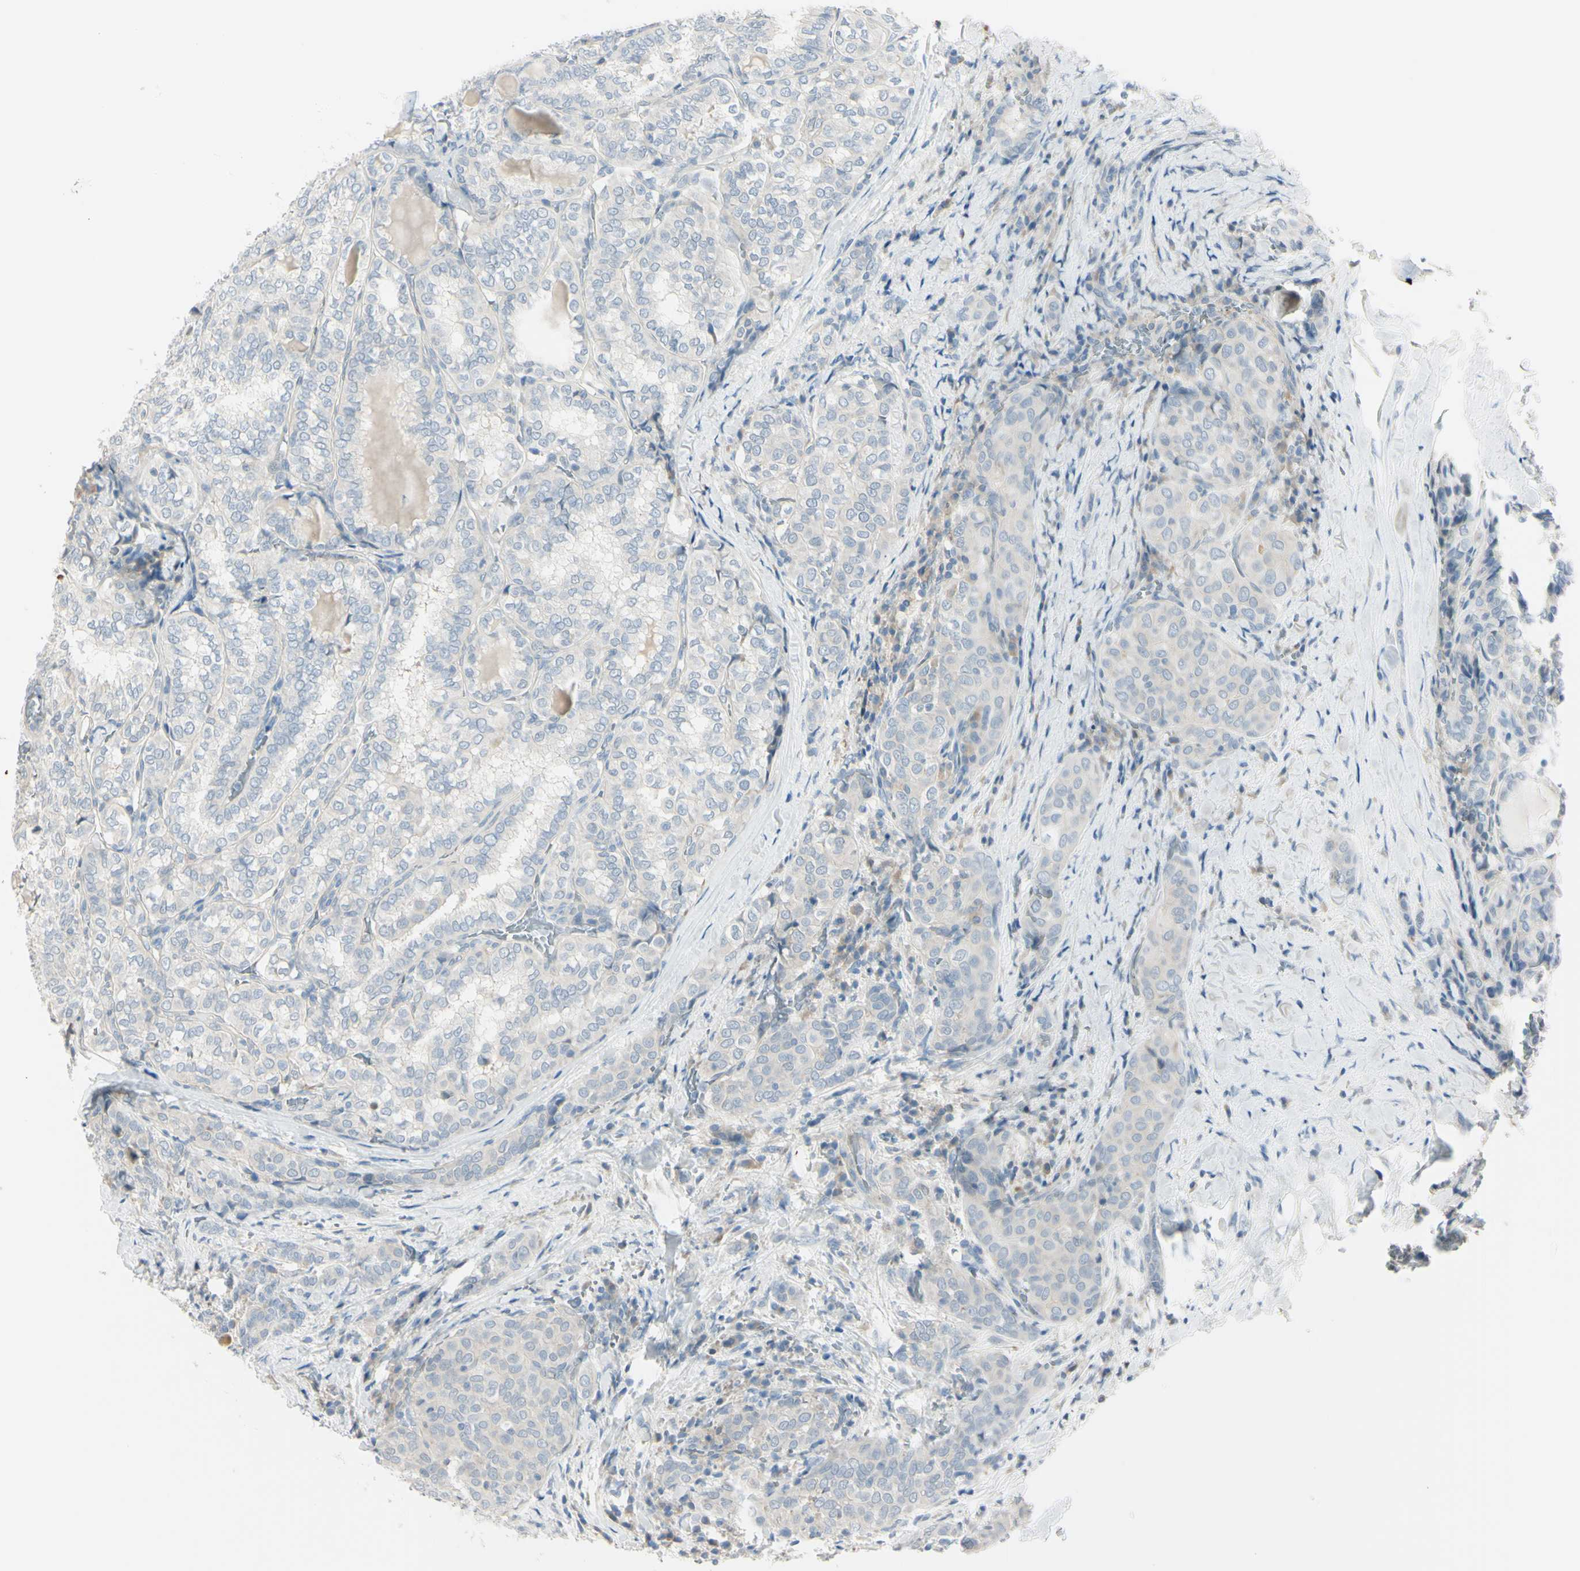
{"staining": {"intensity": "negative", "quantity": "none", "location": "none"}, "tissue": "thyroid cancer", "cell_type": "Tumor cells", "image_type": "cancer", "snomed": [{"axis": "morphology", "description": "Normal tissue, NOS"}, {"axis": "morphology", "description": "Papillary adenocarcinoma, NOS"}, {"axis": "topography", "description": "Thyroid gland"}], "caption": "IHC micrograph of neoplastic tissue: human papillary adenocarcinoma (thyroid) stained with DAB (3,3'-diaminobenzidine) reveals no significant protein staining in tumor cells.", "gene": "ASB9", "patient": {"sex": "female", "age": 30}}